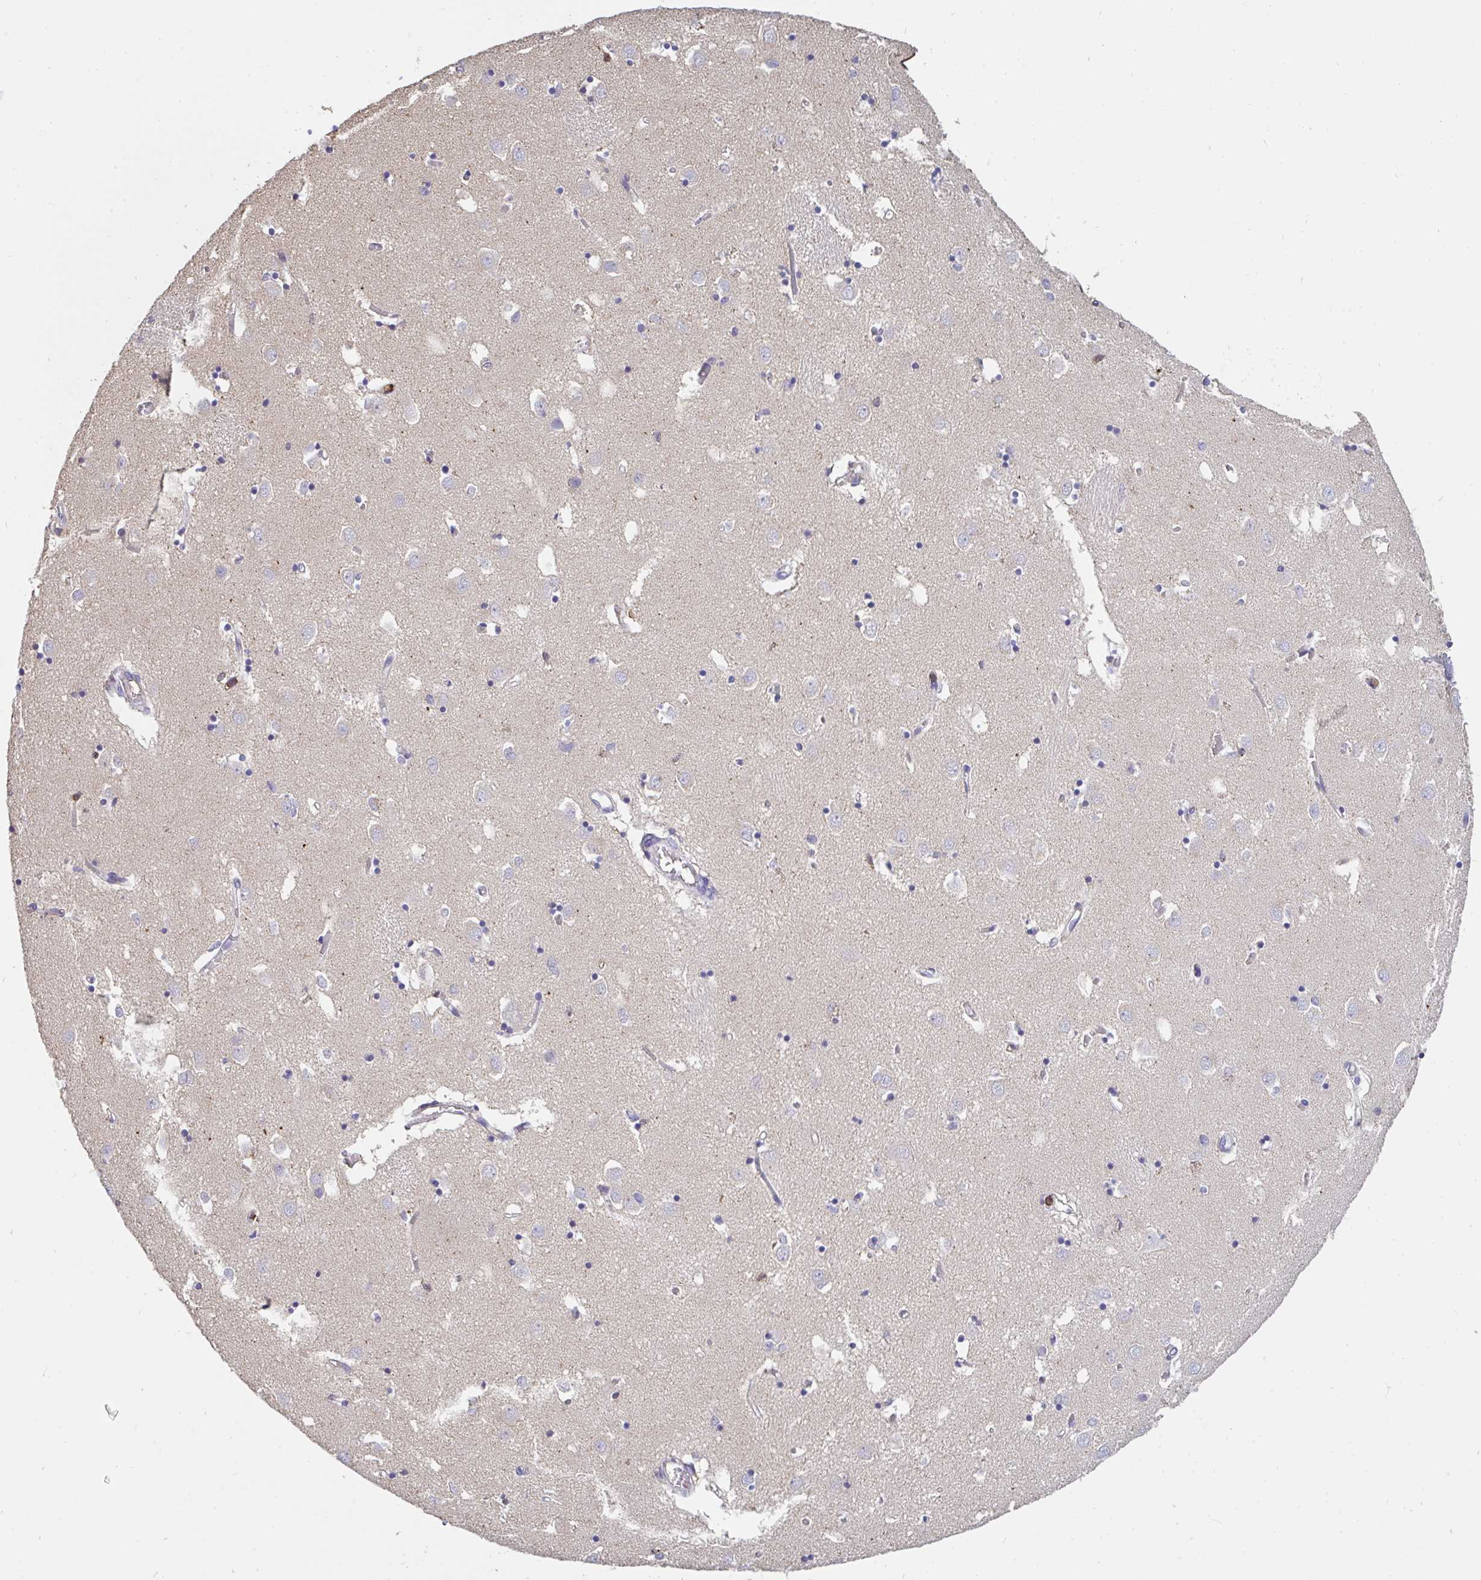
{"staining": {"intensity": "negative", "quantity": "none", "location": "none"}, "tissue": "caudate", "cell_type": "Glial cells", "image_type": "normal", "snomed": [{"axis": "morphology", "description": "Normal tissue, NOS"}, {"axis": "topography", "description": "Lateral ventricle wall"}], "caption": "High power microscopy image of an IHC micrograph of unremarkable caudate, revealing no significant staining in glial cells. The staining was performed using DAB to visualize the protein expression in brown, while the nuclei were stained in blue with hematoxylin (Magnification: 20x).", "gene": "CFL1", "patient": {"sex": "male", "age": 70}}